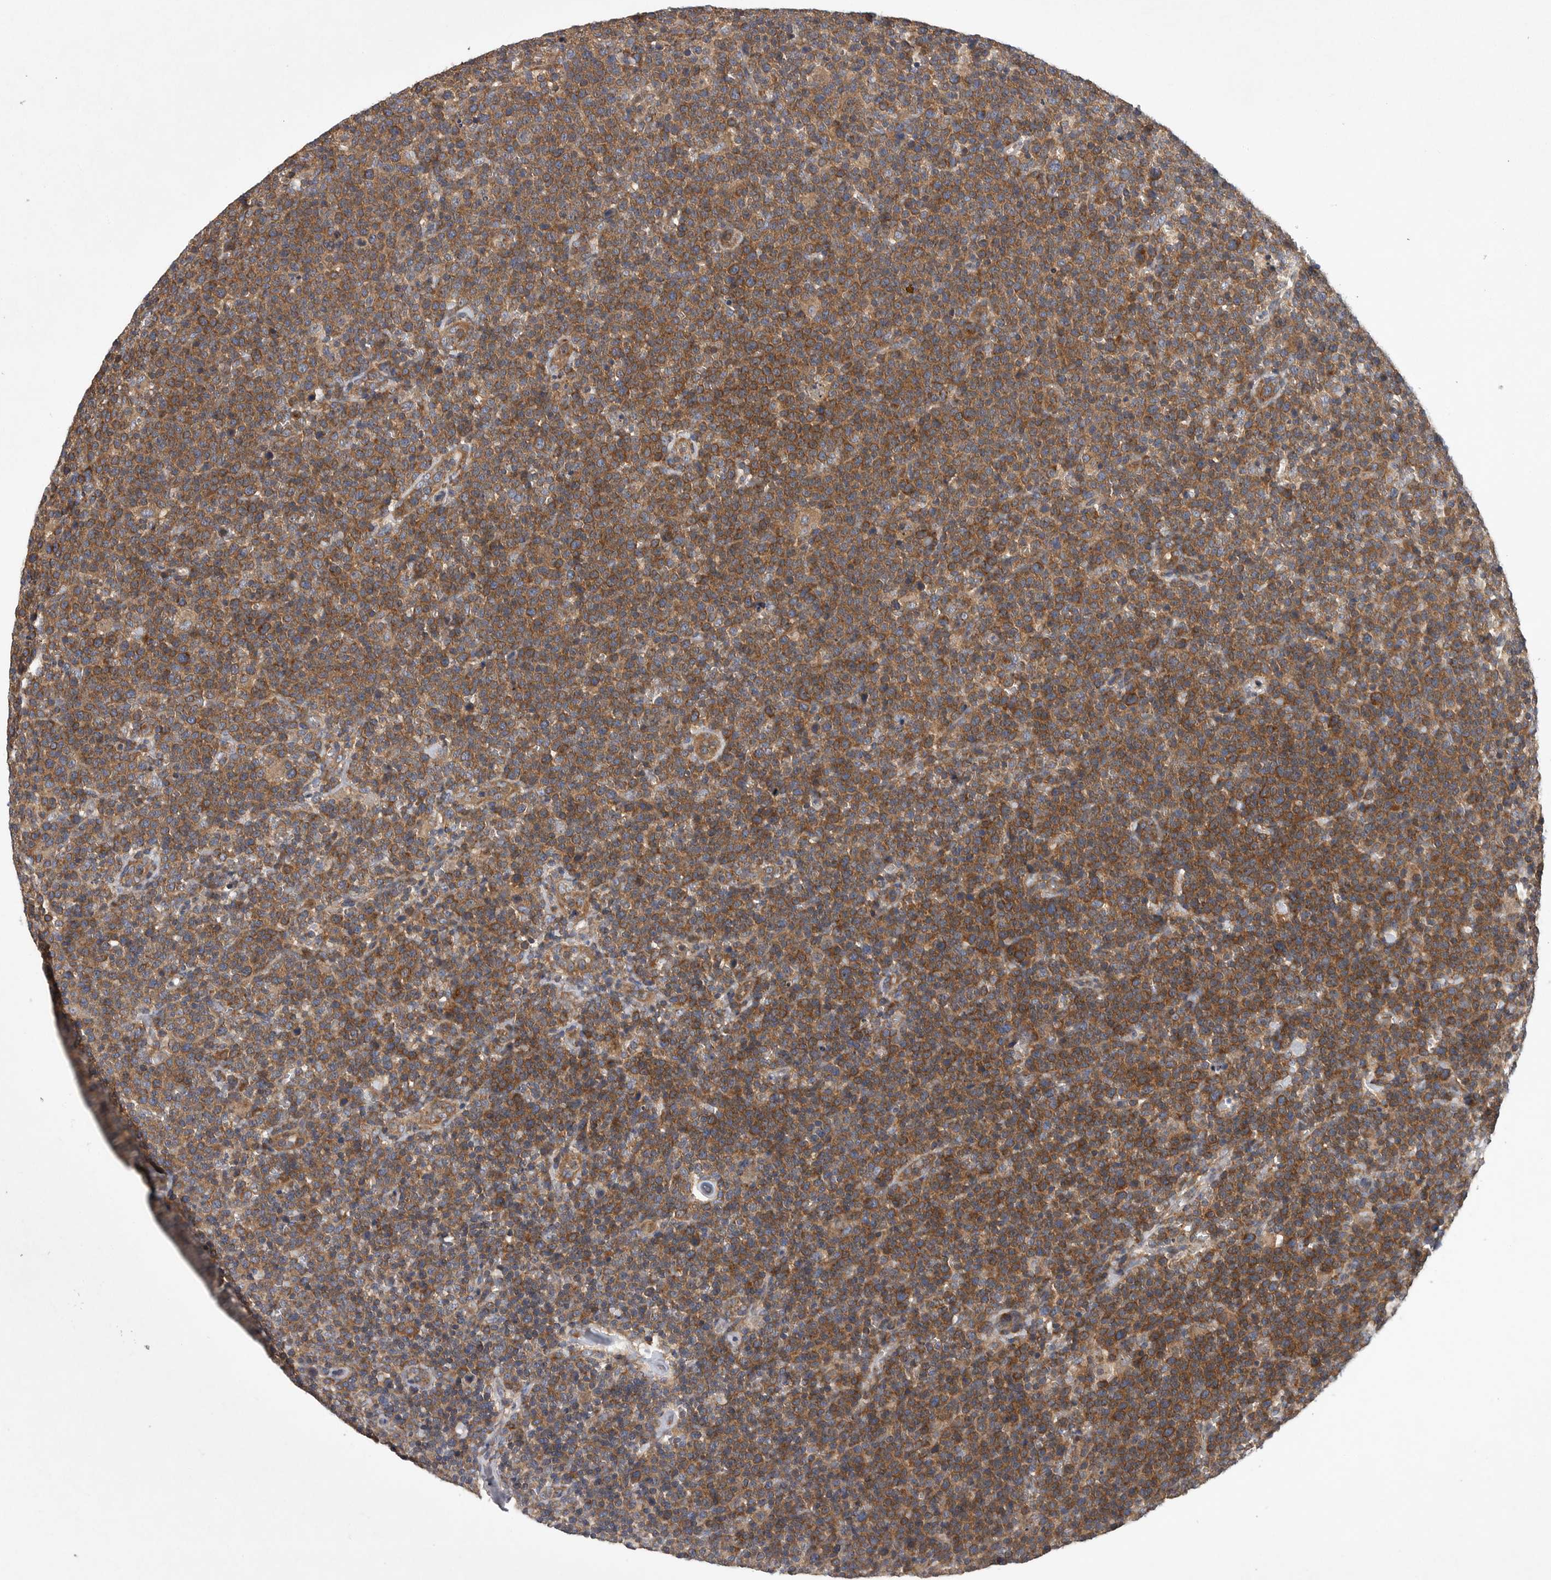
{"staining": {"intensity": "moderate", "quantity": ">75%", "location": "cytoplasmic/membranous"}, "tissue": "lymphoma", "cell_type": "Tumor cells", "image_type": "cancer", "snomed": [{"axis": "morphology", "description": "Malignant lymphoma, non-Hodgkin's type, High grade"}, {"axis": "topography", "description": "Lymph node"}], "caption": "Immunohistochemical staining of human lymphoma exhibits medium levels of moderate cytoplasmic/membranous positivity in about >75% of tumor cells.", "gene": "OXR1", "patient": {"sex": "male", "age": 61}}